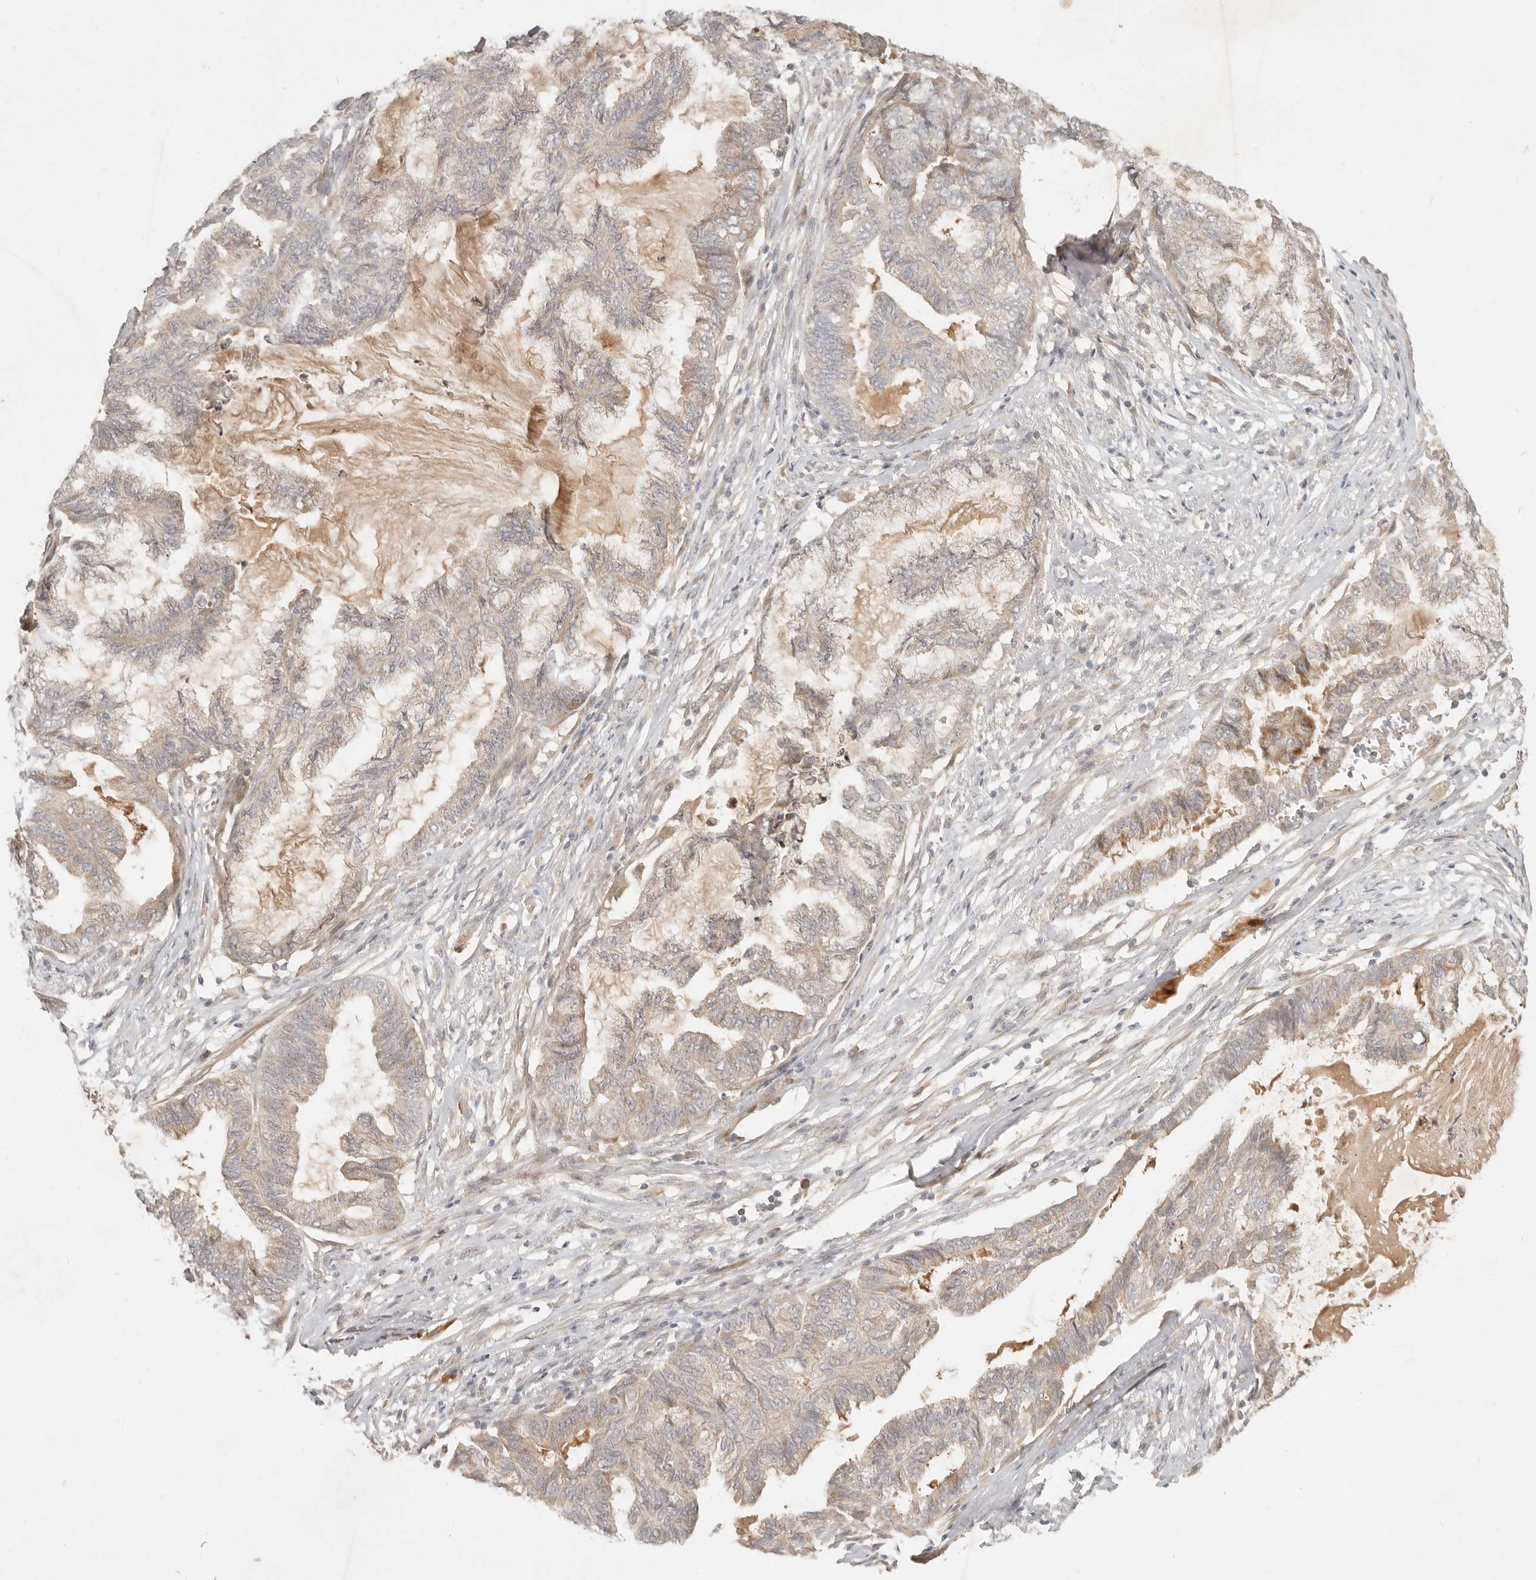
{"staining": {"intensity": "weak", "quantity": "<25%", "location": "cytoplasmic/membranous"}, "tissue": "endometrial cancer", "cell_type": "Tumor cells", "image_type": "cancer", "snomed": [{"axis": "morphology", "description": "Adenocarcinoma, NOS"}, {"axis": "topography", "description": "Endometrium"}], "caption": "A high-resolution micrograph shows immunohistochemistry (IHC) staining of endometrial cancer (adenocarcinoma), which demonstrates no significant expression in tumor cells. The staining was performed using DAB (3,3'-diaminobenzidine) to visualize the protein expression in brown, while the nuclei were stained in blue with hematoxylin (Magnification: 20x).", "gene": "UBXN11", "patient": {"sex": "female", "age": 86}}